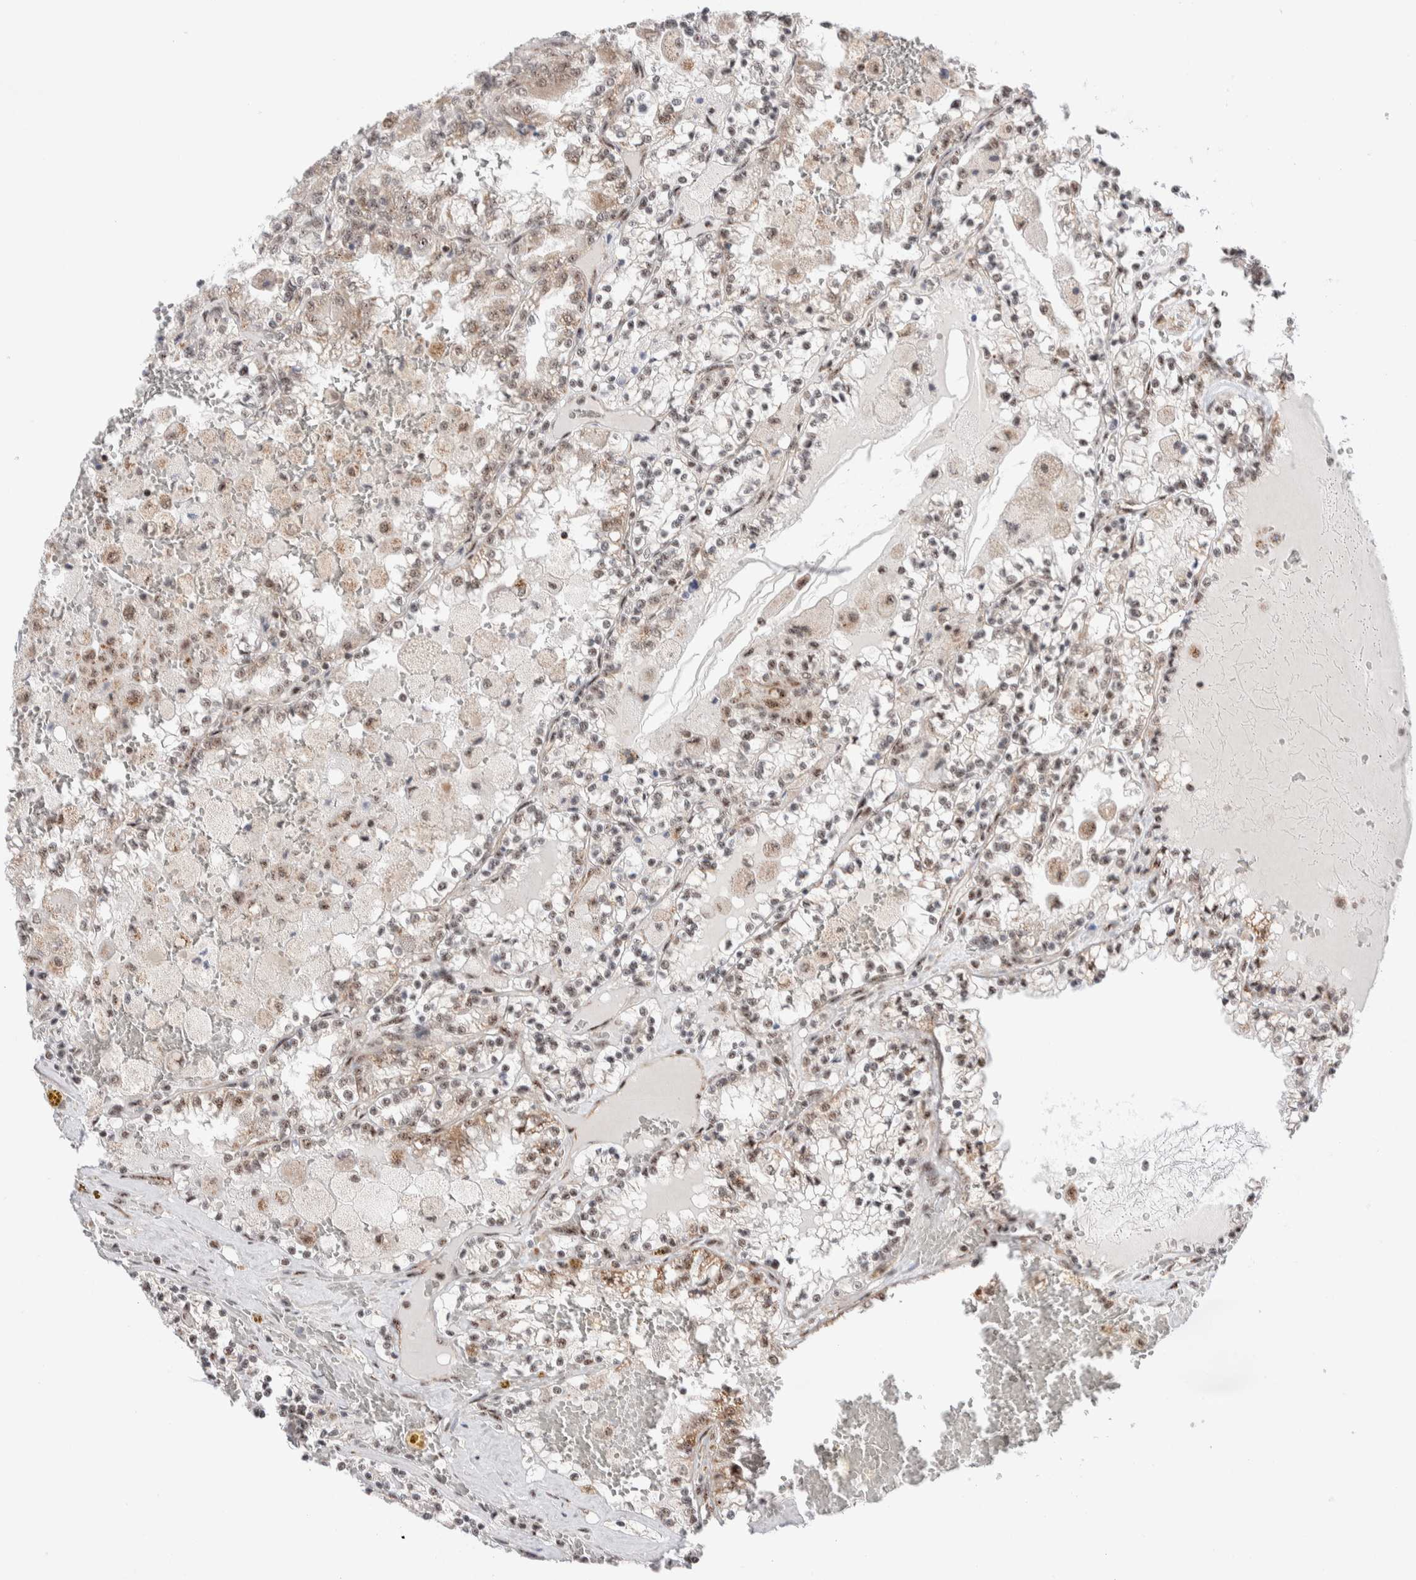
{"staining": {"intensity": "weak", "quantity": ">75%", "location": "nuclear"}, "tissue": "renal cancer", "cell_type": "Tumor cells", "image_type": "cancer", "snomed": [{"axis": "morphology", "description": "Adenocarcinoma, NOS"}, {"axis": "topography", "description": "Kidney"}], "caption": "This is a photomicrograph of IHC staining of adenocarcinoma (renal), which shows weak staining in the nuclear of tumor cells.", "gene": "ZNF695", "patient": {"sex": "female", "age": 56}}